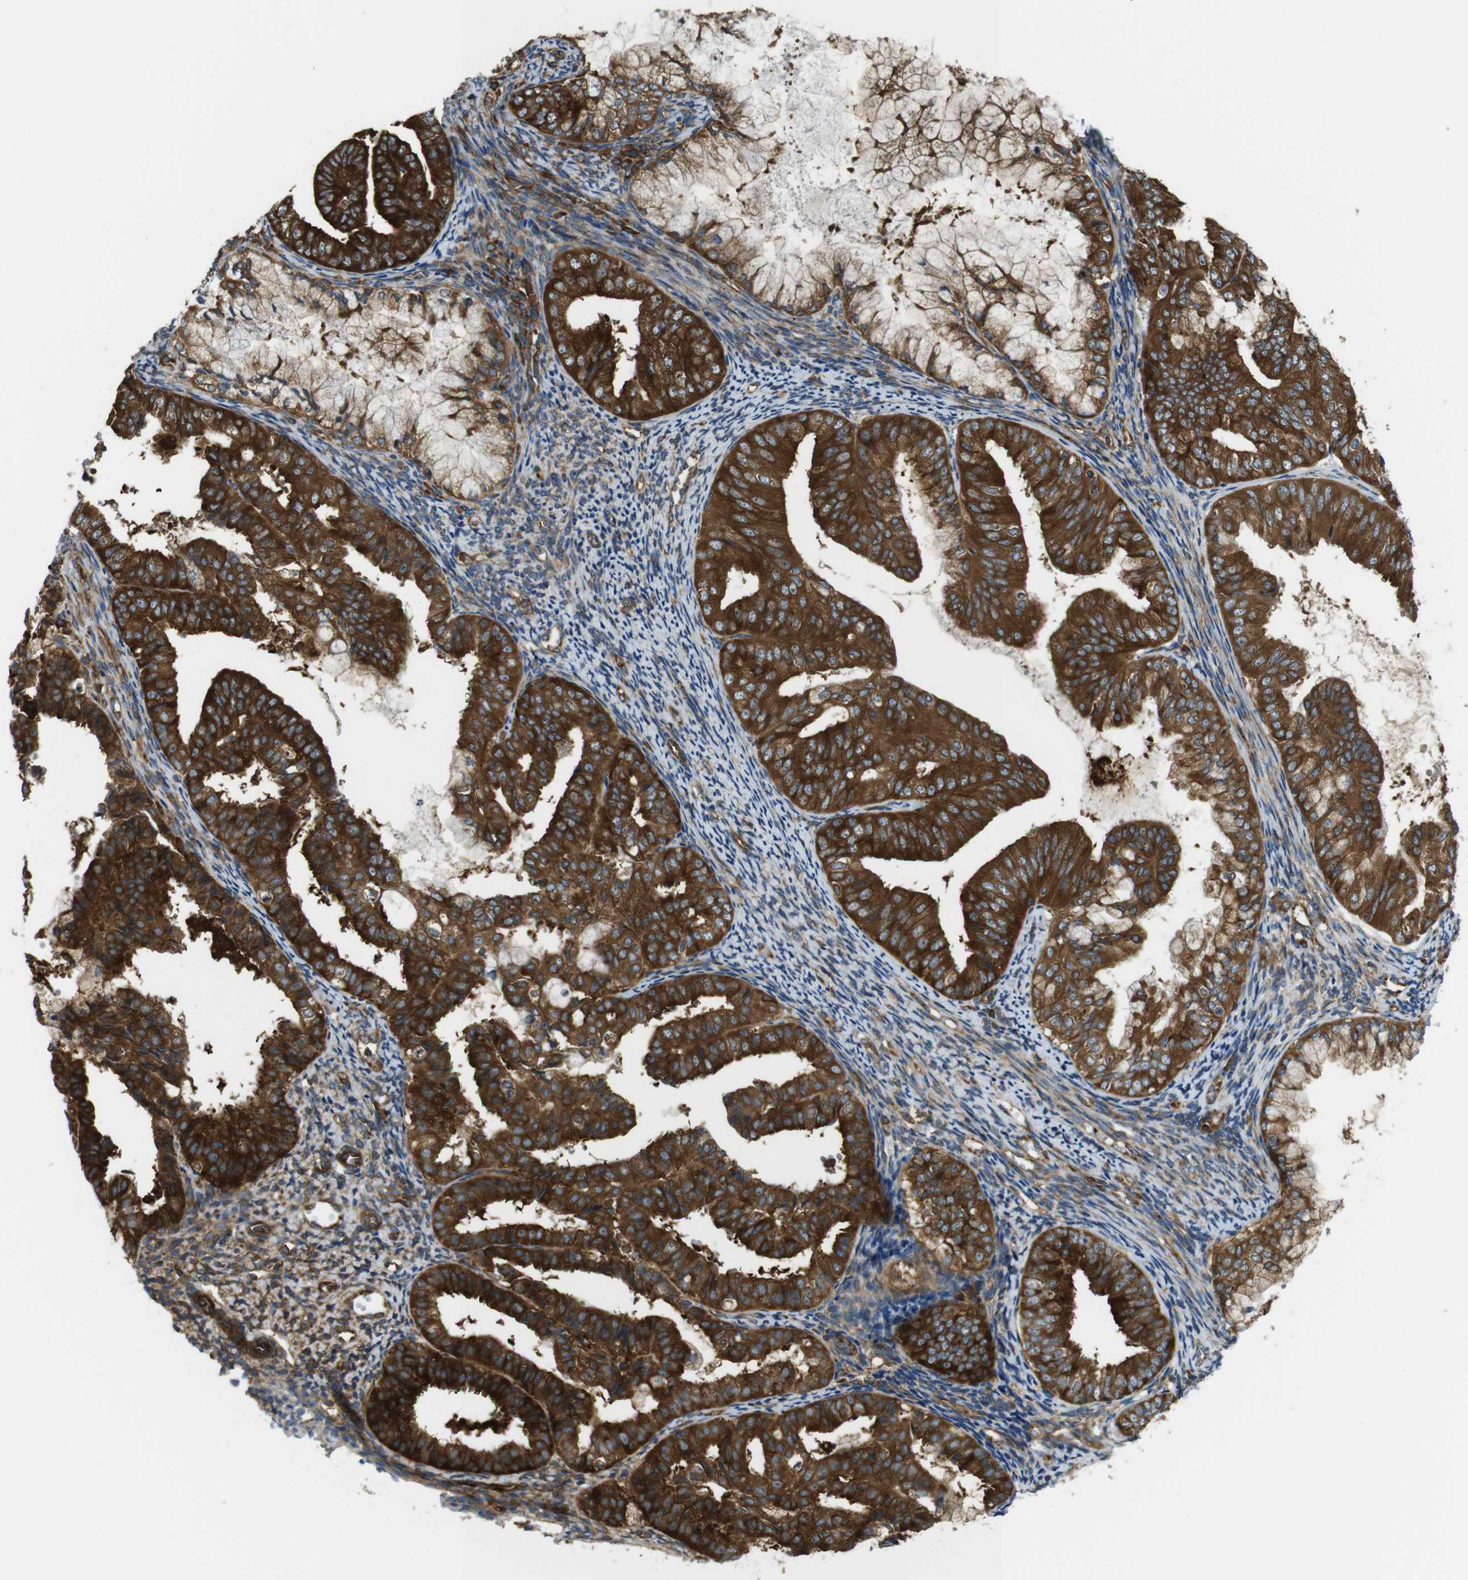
{"staining": {"intensity": "strong", "quantity": ">75%", "location": "cytoplasmic/membranous"}, "tissue": "endometrial cancer", "cell_type": "Tumor cells", "image_type": "cancer", "snomed": [{"axis": "morphology", "description": "Adenocarcinoma, NOS"}, {"axis": "topography", "description": "Endometrium"}], "caption": "Immunohistochemistry image of neoplastic tissue: human endometrial cancer (adenocarcinoma) stained using IHC demonstrates high levels of strong protein expression localized specifically in the cytoplasmic/membranous of tumor cells, appearing as a cytoplasmic/membranous brown color.", "gene": "TSC1", "patient": {"sex": "female", "age": 63}}